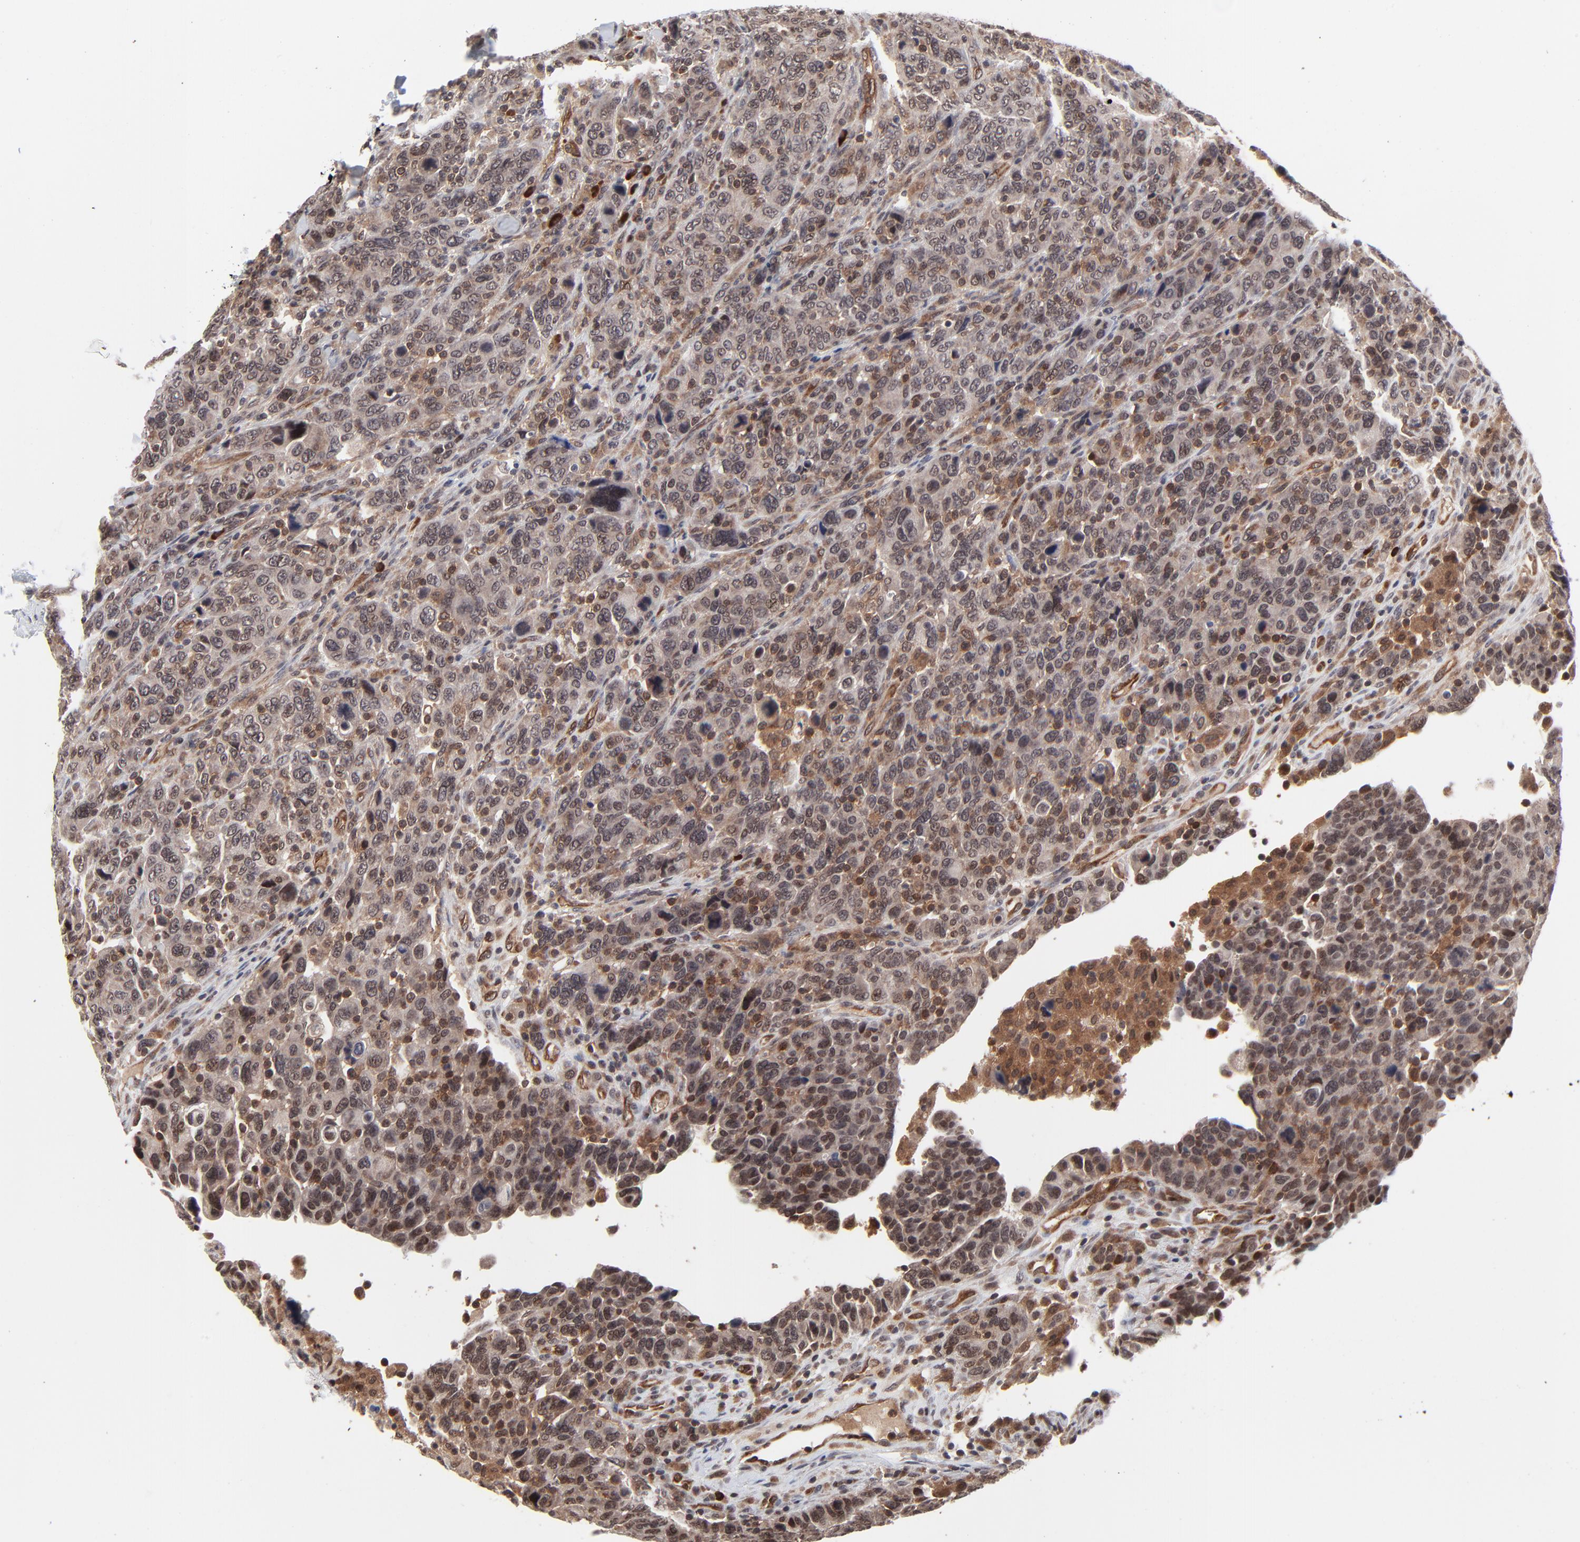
{"staining": {"intensity": "moderate", "quantity": ">75%", "location": "cytoplasmic/membranous,nuclear"}, "tissue": "breast cancer", "cell_type": "Tumor cells", "image_type": "cancer", "snomed": [{"axis": "morphology", "description": "Duct carcinoma"}, {"axis": "topography", "description": "Breast"}], "caption": "Protein staining of breast cancer (intraductal carcinoma) tissue demonstrates moderate cytoplasmic/membranous and nuclear expression in approximately >75% of tumor cells.", "gene": "CASP10", "patient": {"sex": "female", "age": 37}}